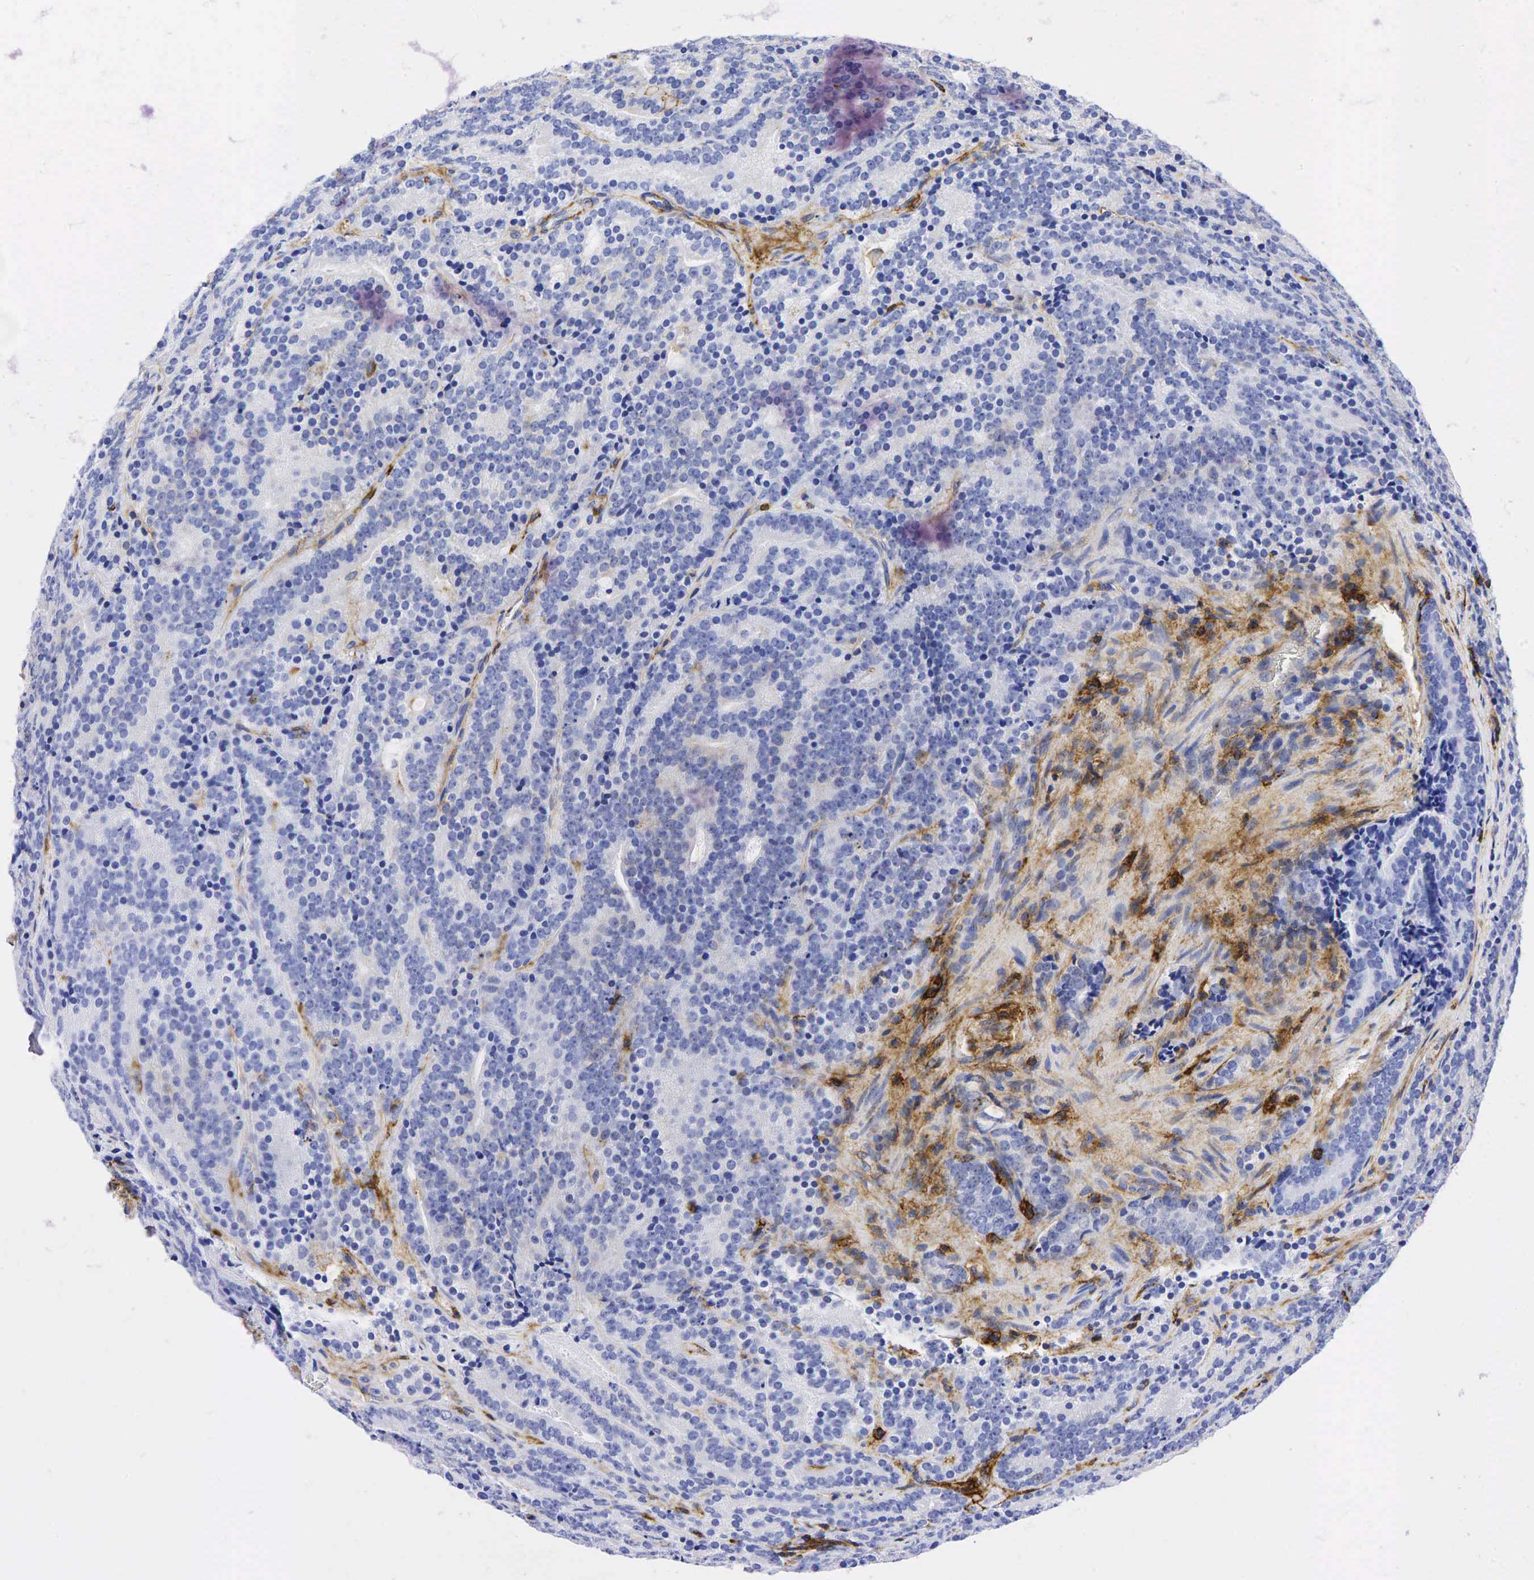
{"staining": {"intensity": "negative", "quantity": "none", "location": "none"}, "tissue": "prostate cancer", "cell_type": "Tumor cells", "image_type": "cancer", "snomed": [{"axis": "morphology", "description": "Adenocarcinoma, Medium grade"}, {"axis": "topography", "description": "Prostate"}], "caption": "DAB (3,3'-diaminobenzidine) immunohistochemical staining of prostate cancer displays no significant expression in tumor cells.", "gene": "CD44", "patient": {"sex": "male", "age": 65}}